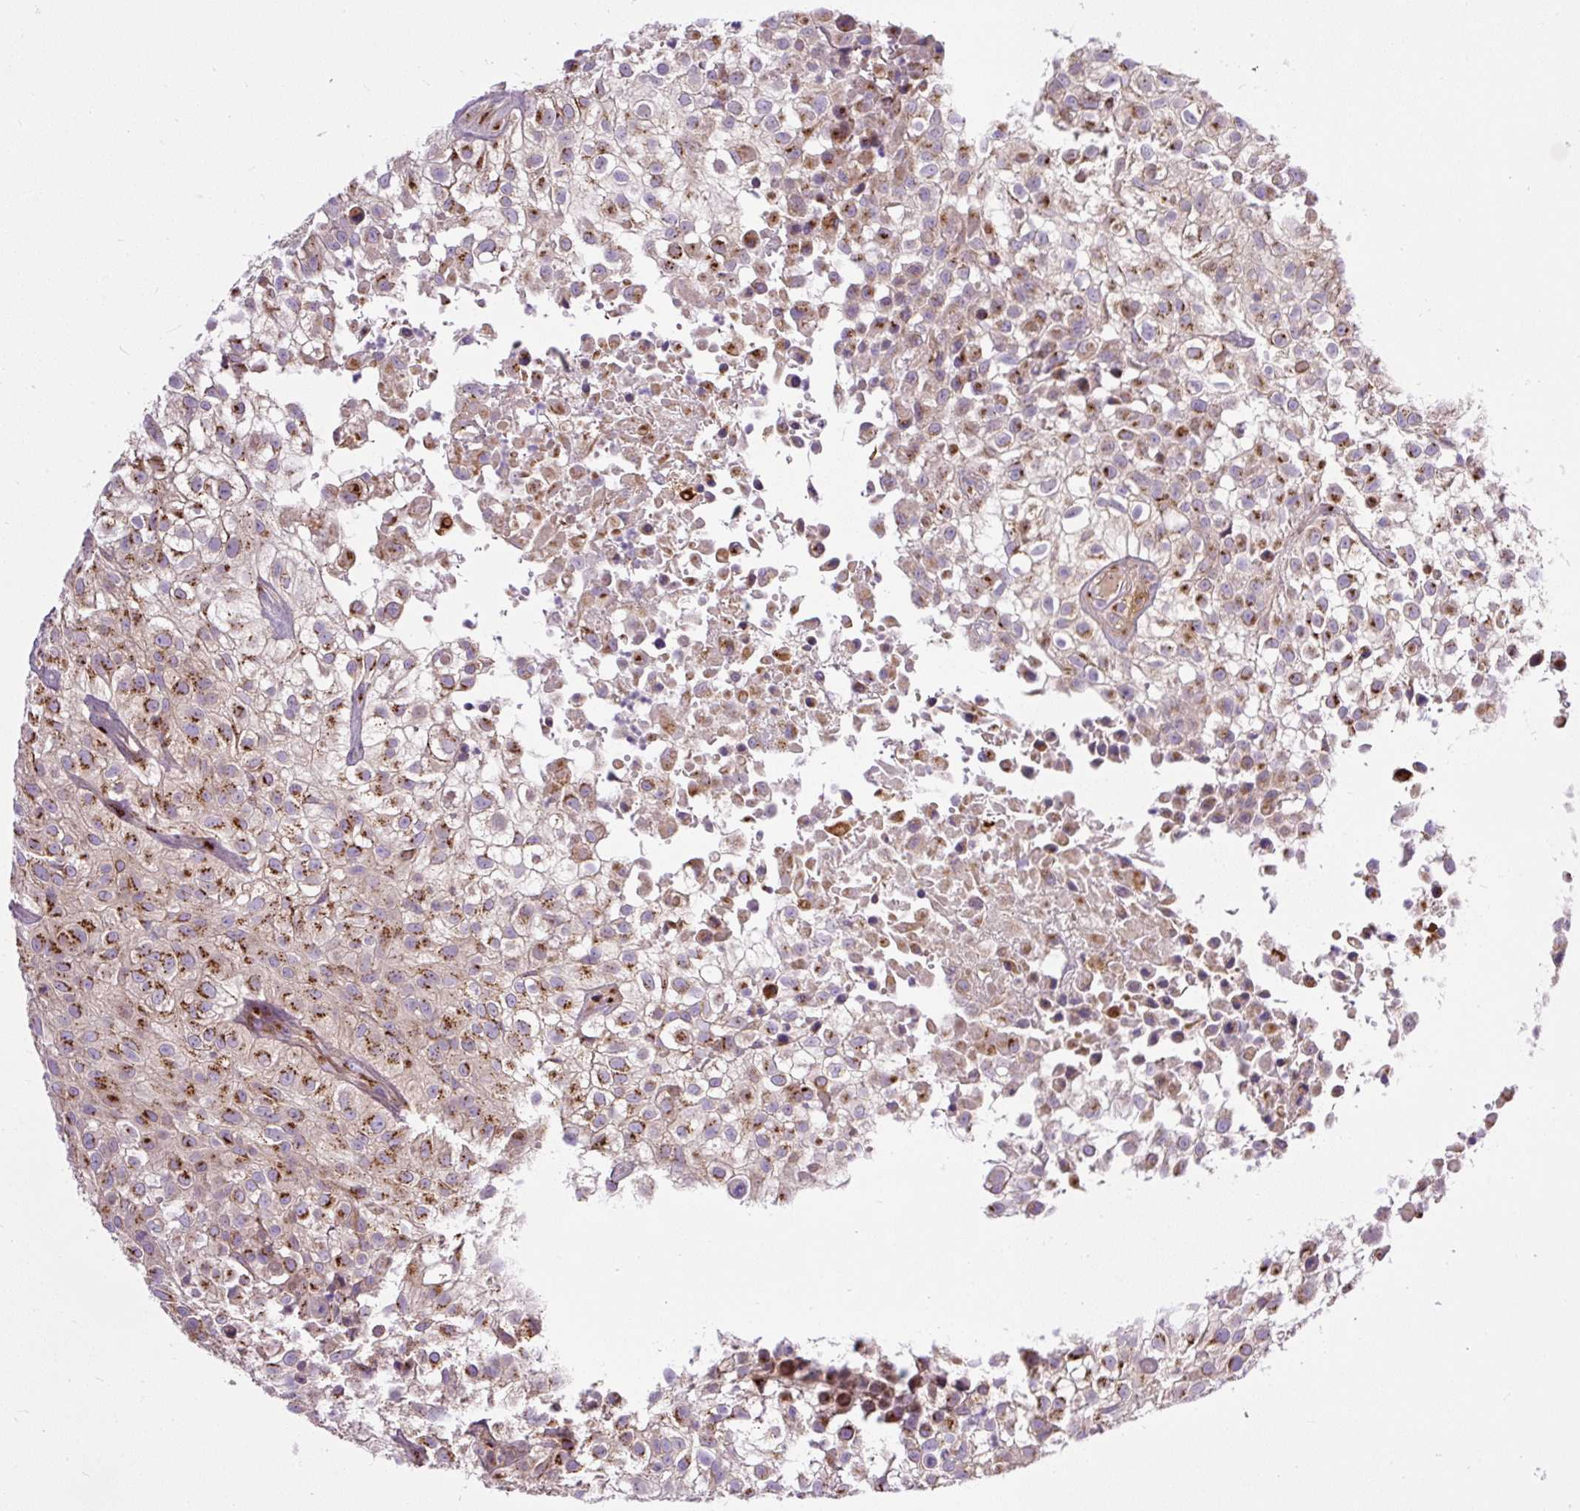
{"staining": {"intensity": "strong", "quantity": ">75%", "location": "cytoplasmic/membranous"}, "tissue": "urothelial cancer", "cell_type": "Tumor cells", "image_type": "cancer", "snomed": [{"axis": "morphology", "description": "Urothelial carcinoma, High grade"}, {"axis": "topography", "description": "Urinary bladder"}], "caption": "Protein expression analysis of human urothelial cancer reveals strong cytoplasmic/membranous expression in about >75% of tumor cells.", "gene": "MSMP", "patient": {"sex": "male", "age": 56}}